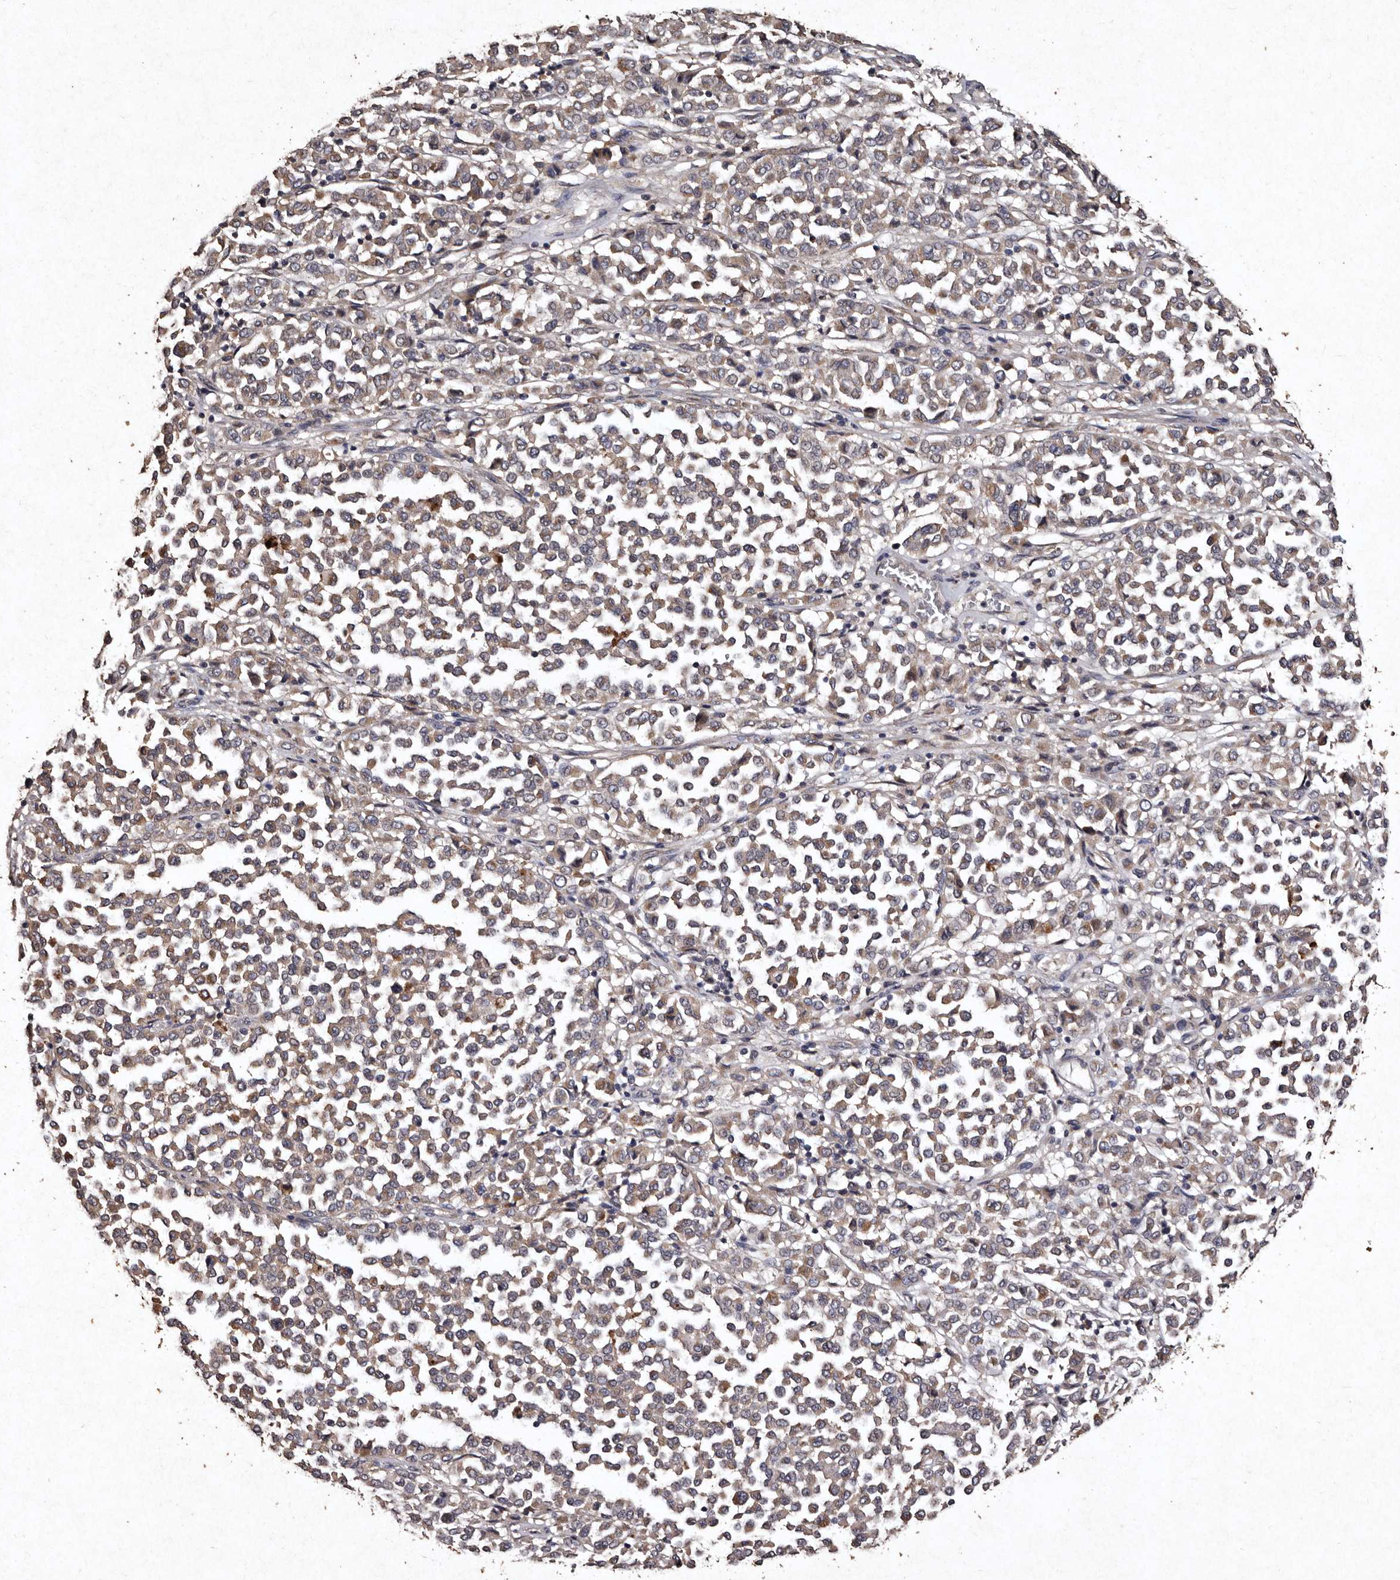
{"staining": {"intensity": "weak", "quantity": ">75%", "location": "cytoplasmic/membranous"}, "tissue": "melanoma", "cell_type": "Tumor cells", "image_type": "cancer", "snomed": [{"axis": "morphology", "description": "Malignant melanoma, Metastatic site"}, {"axis": "topography", "description": "Pancreas"}], "caption": "This histopathology image demonstrates IHC staining of human malignant melanoma (metastatic site), with low weak cytoplasmic/membranous positivity in about >75% of tumor cells.", "gene": "TFB1M", "patient": {"sex": "female", "age": 30}}